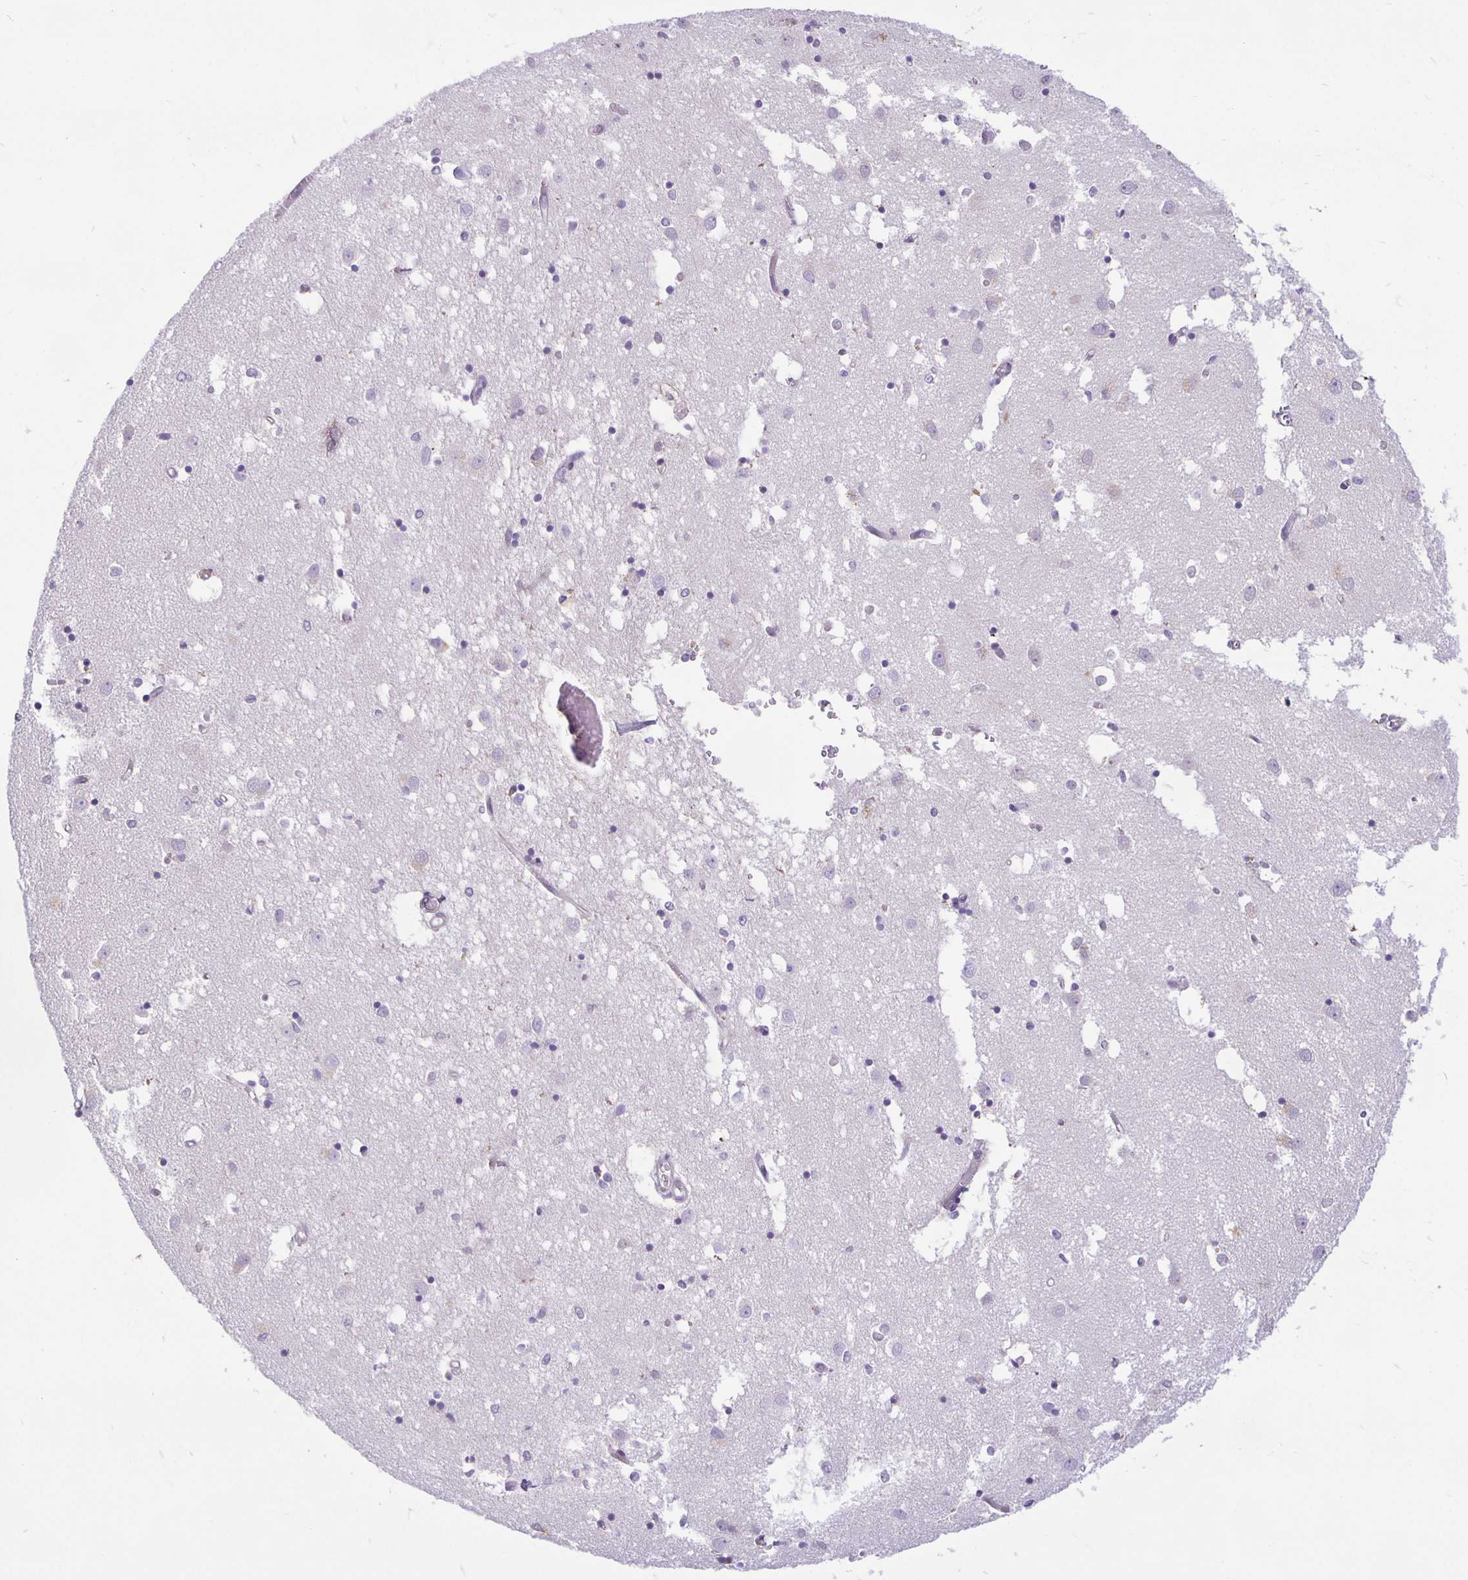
{"staining": {"intensity": "negative", "quantity": "none", "location": "none"}, "tissue": "caudate", "cell_type": "Glial cells", "image_type": "normal", "snomed": [{"axis": "morphology", "description": "Normal tissue, NOS"}, {"axis": "topography", "description": "Lateral ventricle wall"}], "caption": "Image shows no protein staining in glial cells of normal caudate. Brightfield microscopy of IHC stained with DAB (3,3'-diaminobenzidine) (brown) and hematoxylin (blue), captured at high magnification.", "gene": "TAX1BP3", "patient": {"sex": "male", "age": 70}}